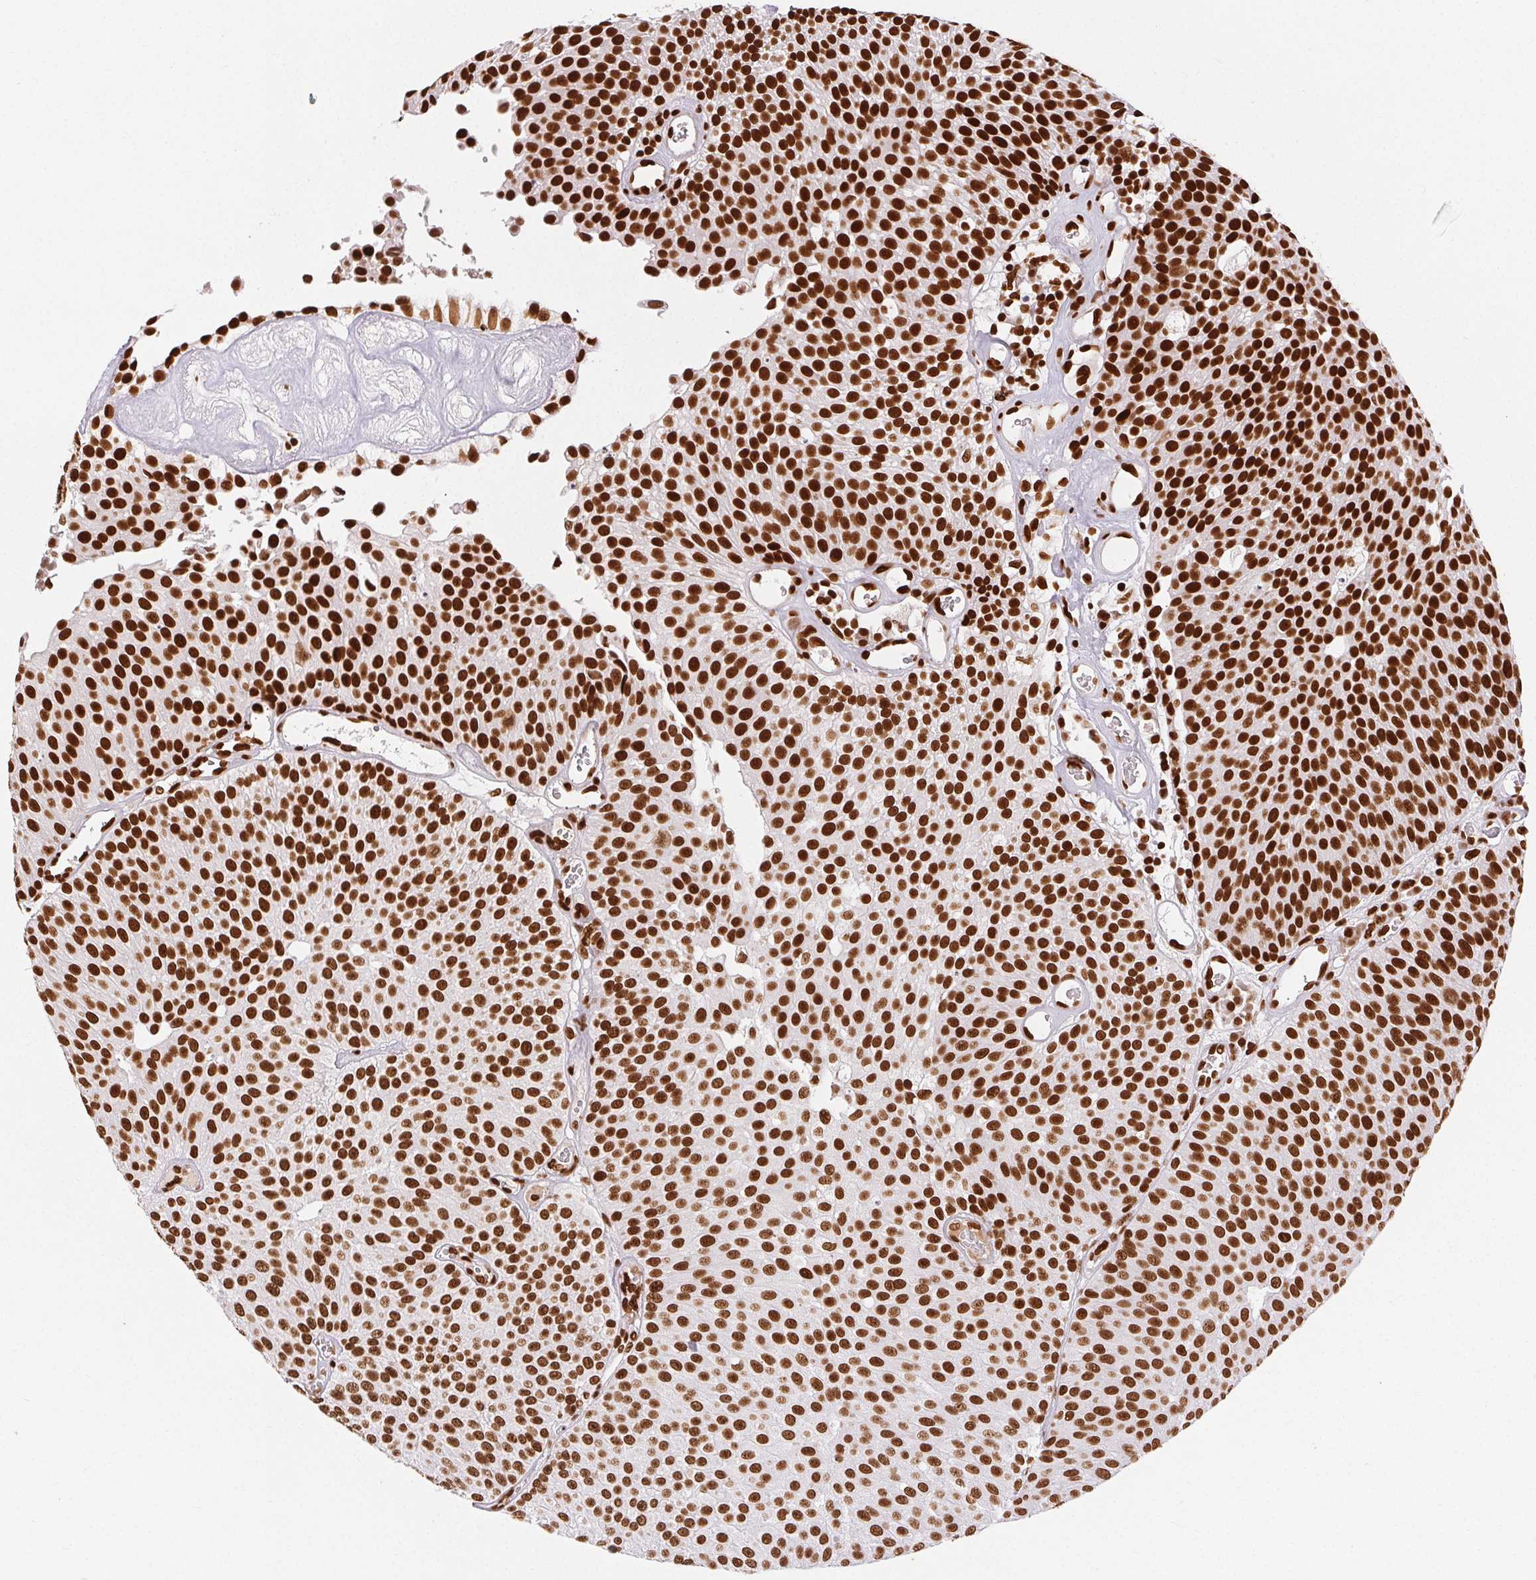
{"staining": {"intensity": "strong", "quantity": ">75%", "location": "nuclear"}, "tissue": "urothelial cancer", "cell_type": "Tumor cells", "image_type": "cancer", "snomed": [{"axis": "morphology", "description": "Urothelial carcinoma, Low grade"}, {"axis": "topography", "description": "Urinary bladder"}], "caption": "Immunohistochemical staining of urothelial cancer displays high levels of strong nuclear positivity in about >75% of tumor cells.", "gene": "ZNF80", "patient": {"sex": "female", "age": 79}}